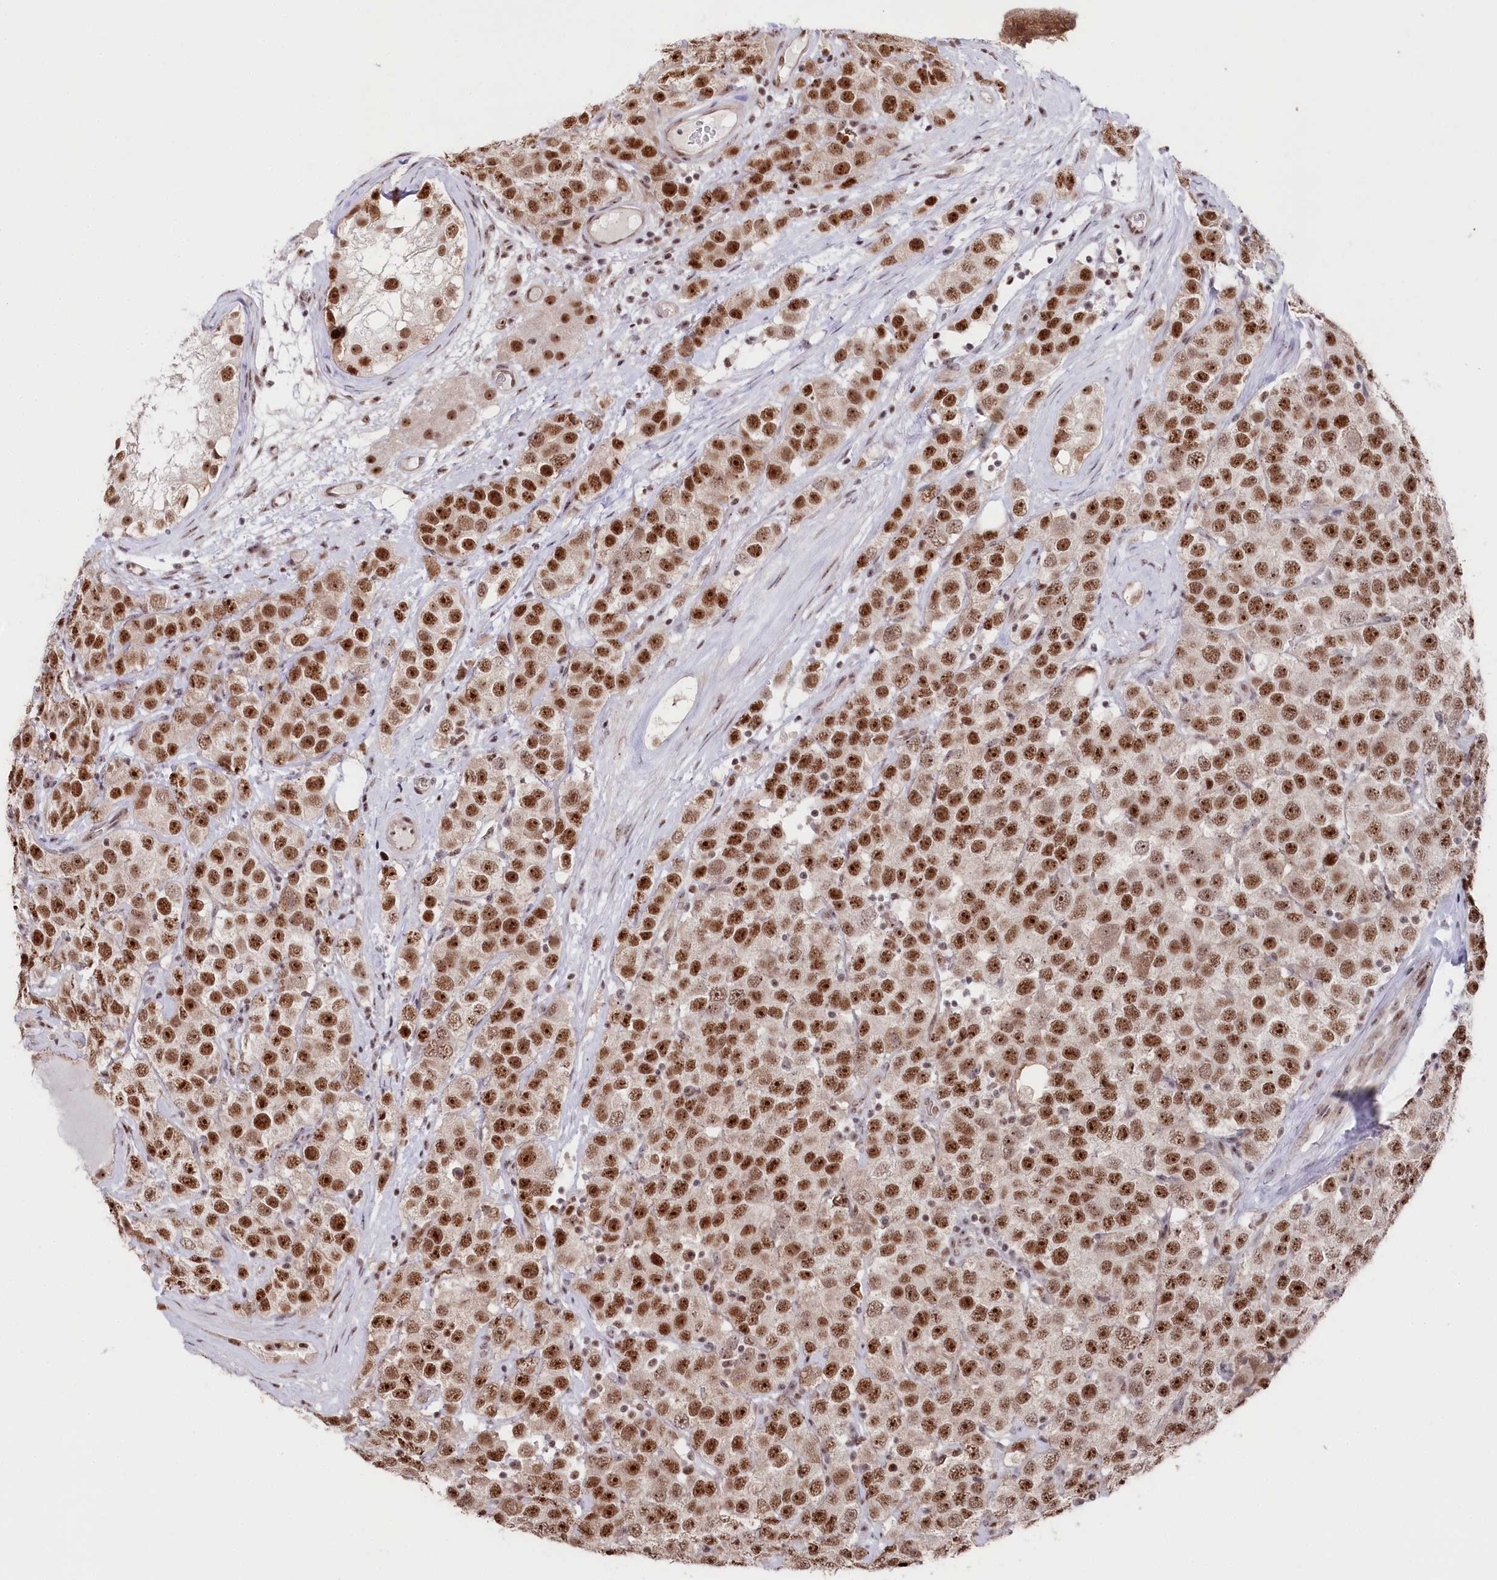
{"staining": {"intensity": "strong", "quantity": ">75%", "location": "nuclear"}, "tissue": "testis cancer", "cell_type": "Tumor cells", "image_type": "cancer", "snomed": [{"axis": "morphology", "description": "Seminoma, NOS"}, {"axis": "topography", "description": "Testis"}], "caption": "This photomicrograph exhibits IHC staining of seminoma (testis), with high strong nuclear expression in approximately >75% of tumor cells.", "gene": "POLR2H", "patient": {"sex": "male", "age": 28}}